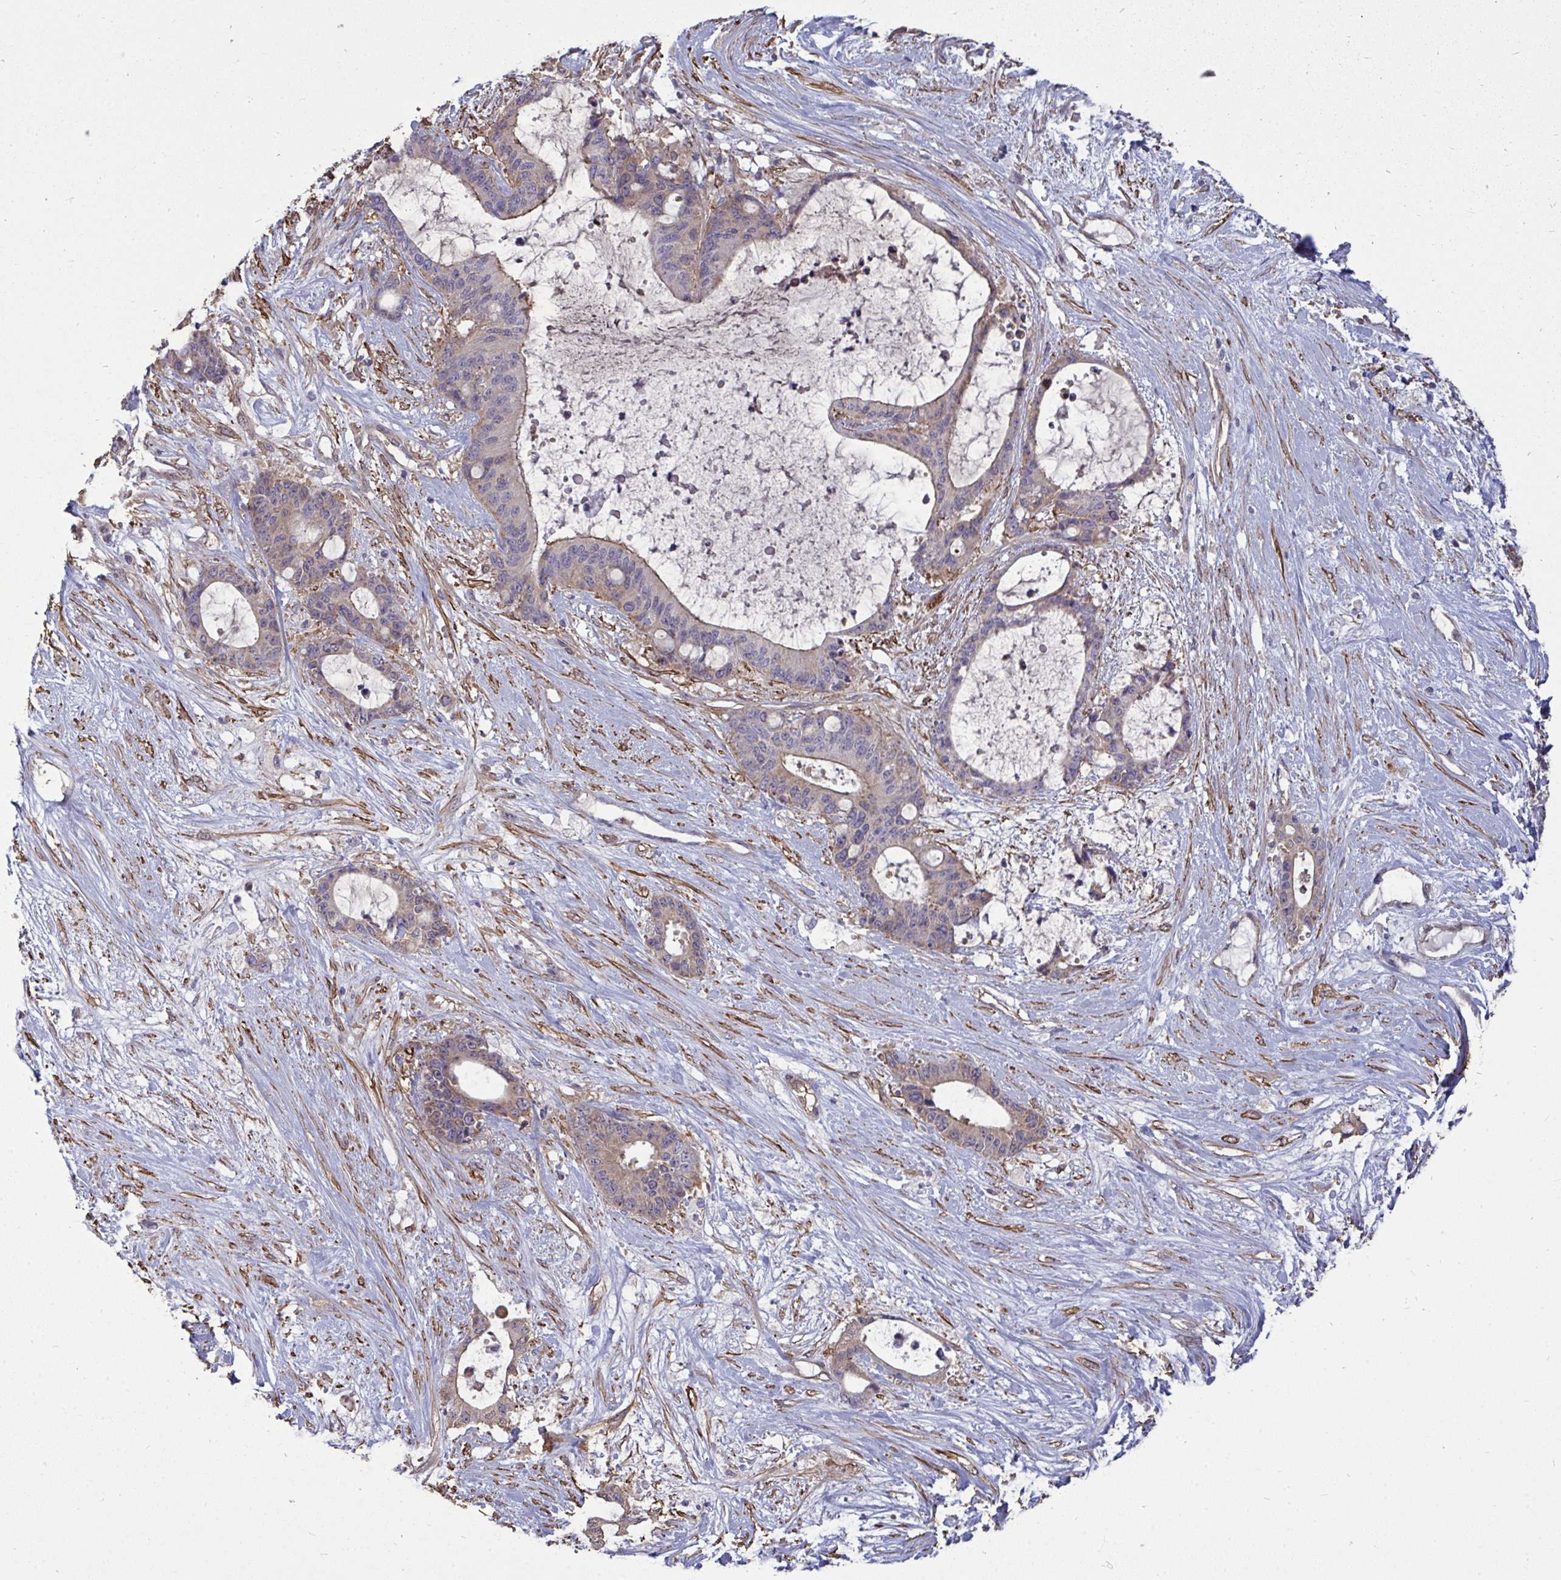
{"staining": {"intensity": "weak", "quantity": "<25%", "location": "cytoplasmic/membranous"}, "tissue": "liver cancer", "cell_type": "Tumor cells", "image_type": "cancer", "snomed": [{"axis": "morphology", "description": "Normal tissue, NOS"}, {"axis": "morphology", "description": "Cholangiocarcinoma"}, {"axis": "topography", "description": "Liver"}, {"axis": "topography", "description": "Peripheral nerve tissue"}], "caption": "IHC of liver cancer (cholangiocarcinoma) exhibits no positivity in tumor cells.", "gene": "ISCU", "patient": {"sex": "female", "age": 73}}